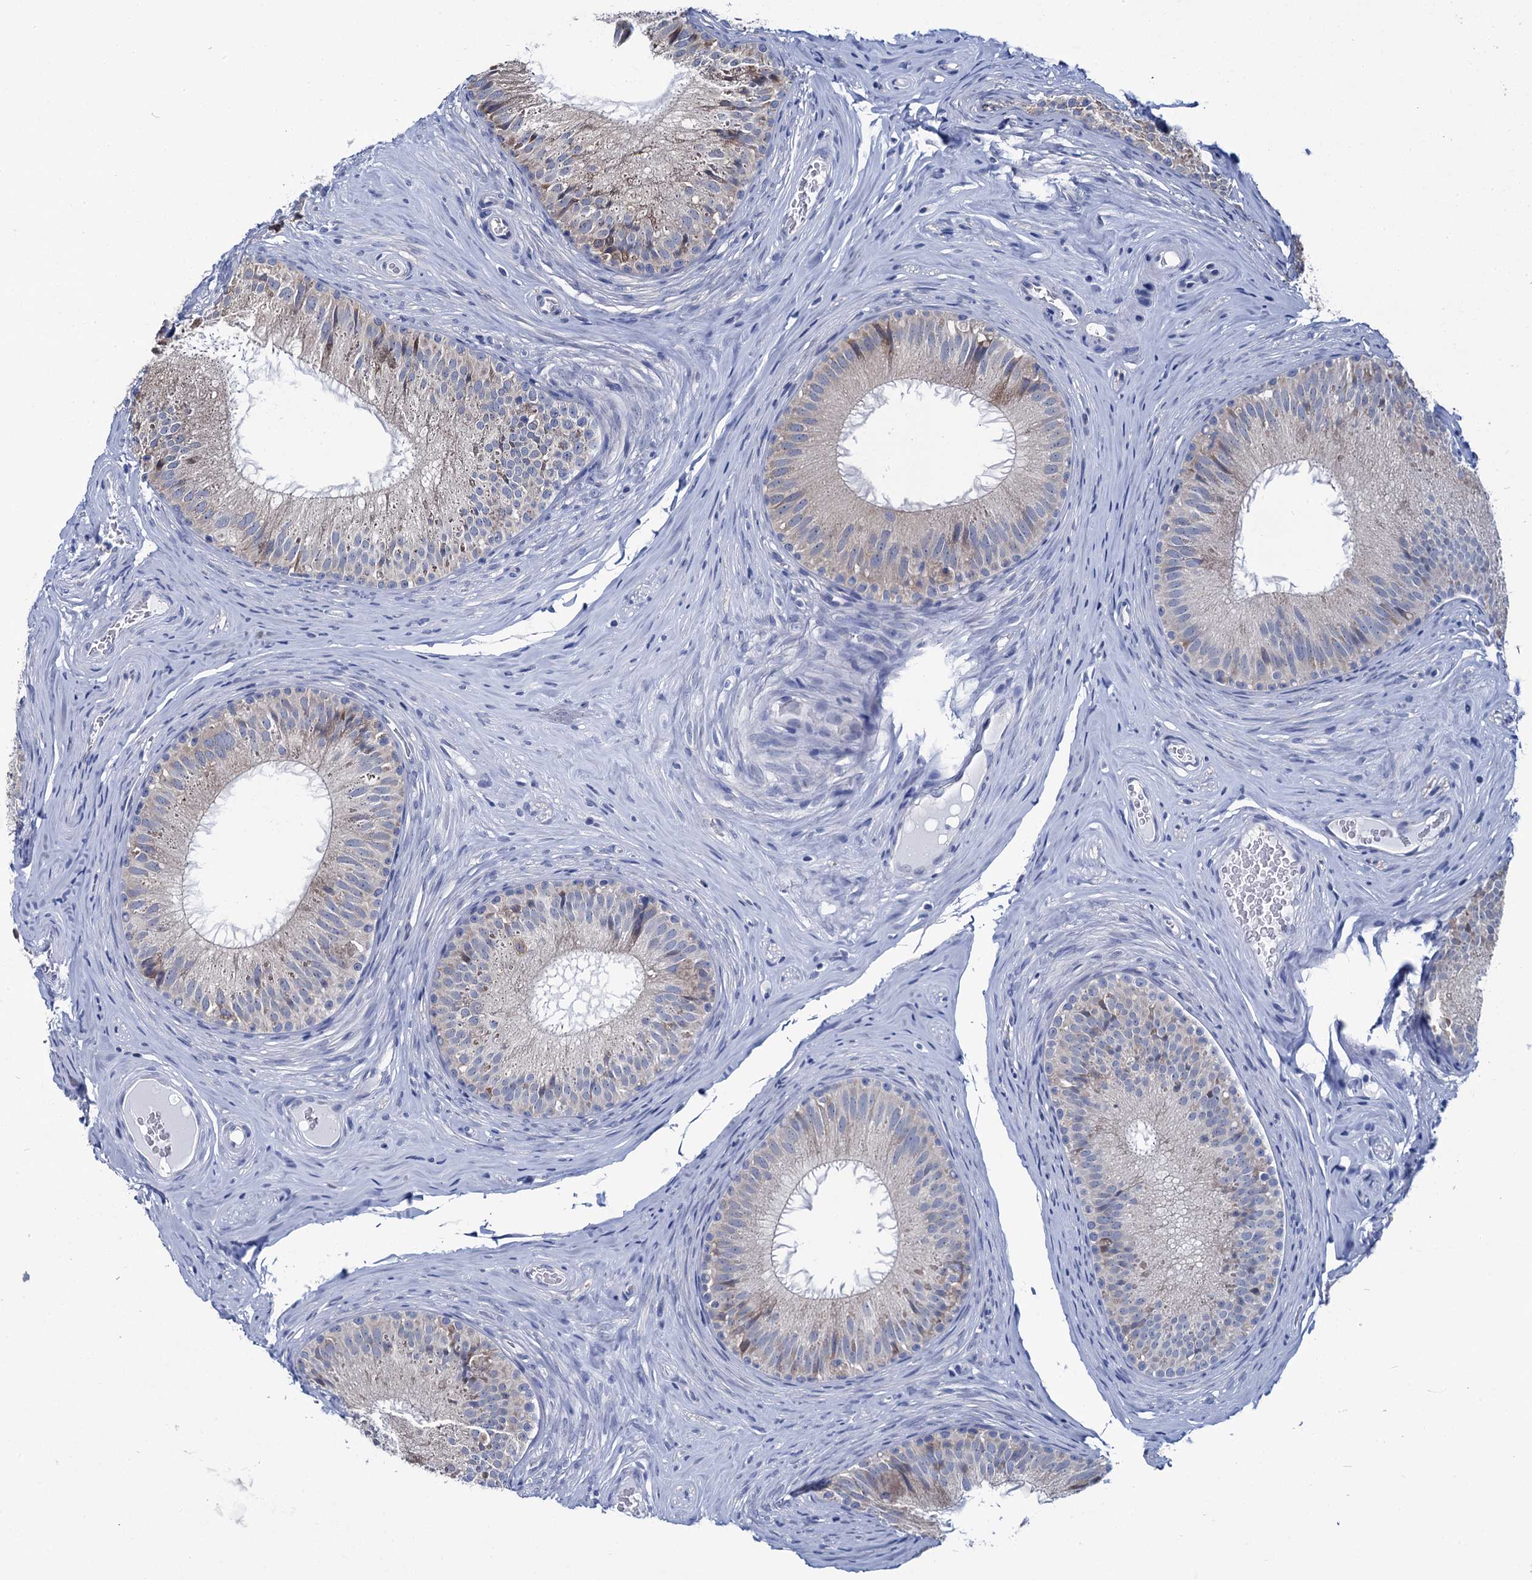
{"staining": {"intensity": "moderate", "quantity": "<25%", "location": "cytoplasmic/membranous"}, "tissue": "epididymis", "cell_type": "Glandular cells", "image_type": "normal", "snomed": [{"axis": "morphology", "description": "Normal tissue, NOS"}, {"axis": "topography", "description": "Epididymis"}], "caption": "IHC staining of benign epididymis, which reveals low levels of moderate cytoplasmic/membranous expression in approximately <25% of glandular cells indicating moderate cytoplasmic/membranous protein staining. The staining was performed using DAB (brown) for protein detection and nuclei were counterstained in hematoxylin (blue).", "gene": "MIOX", "patient": {"sex": "male", "age": 34}}